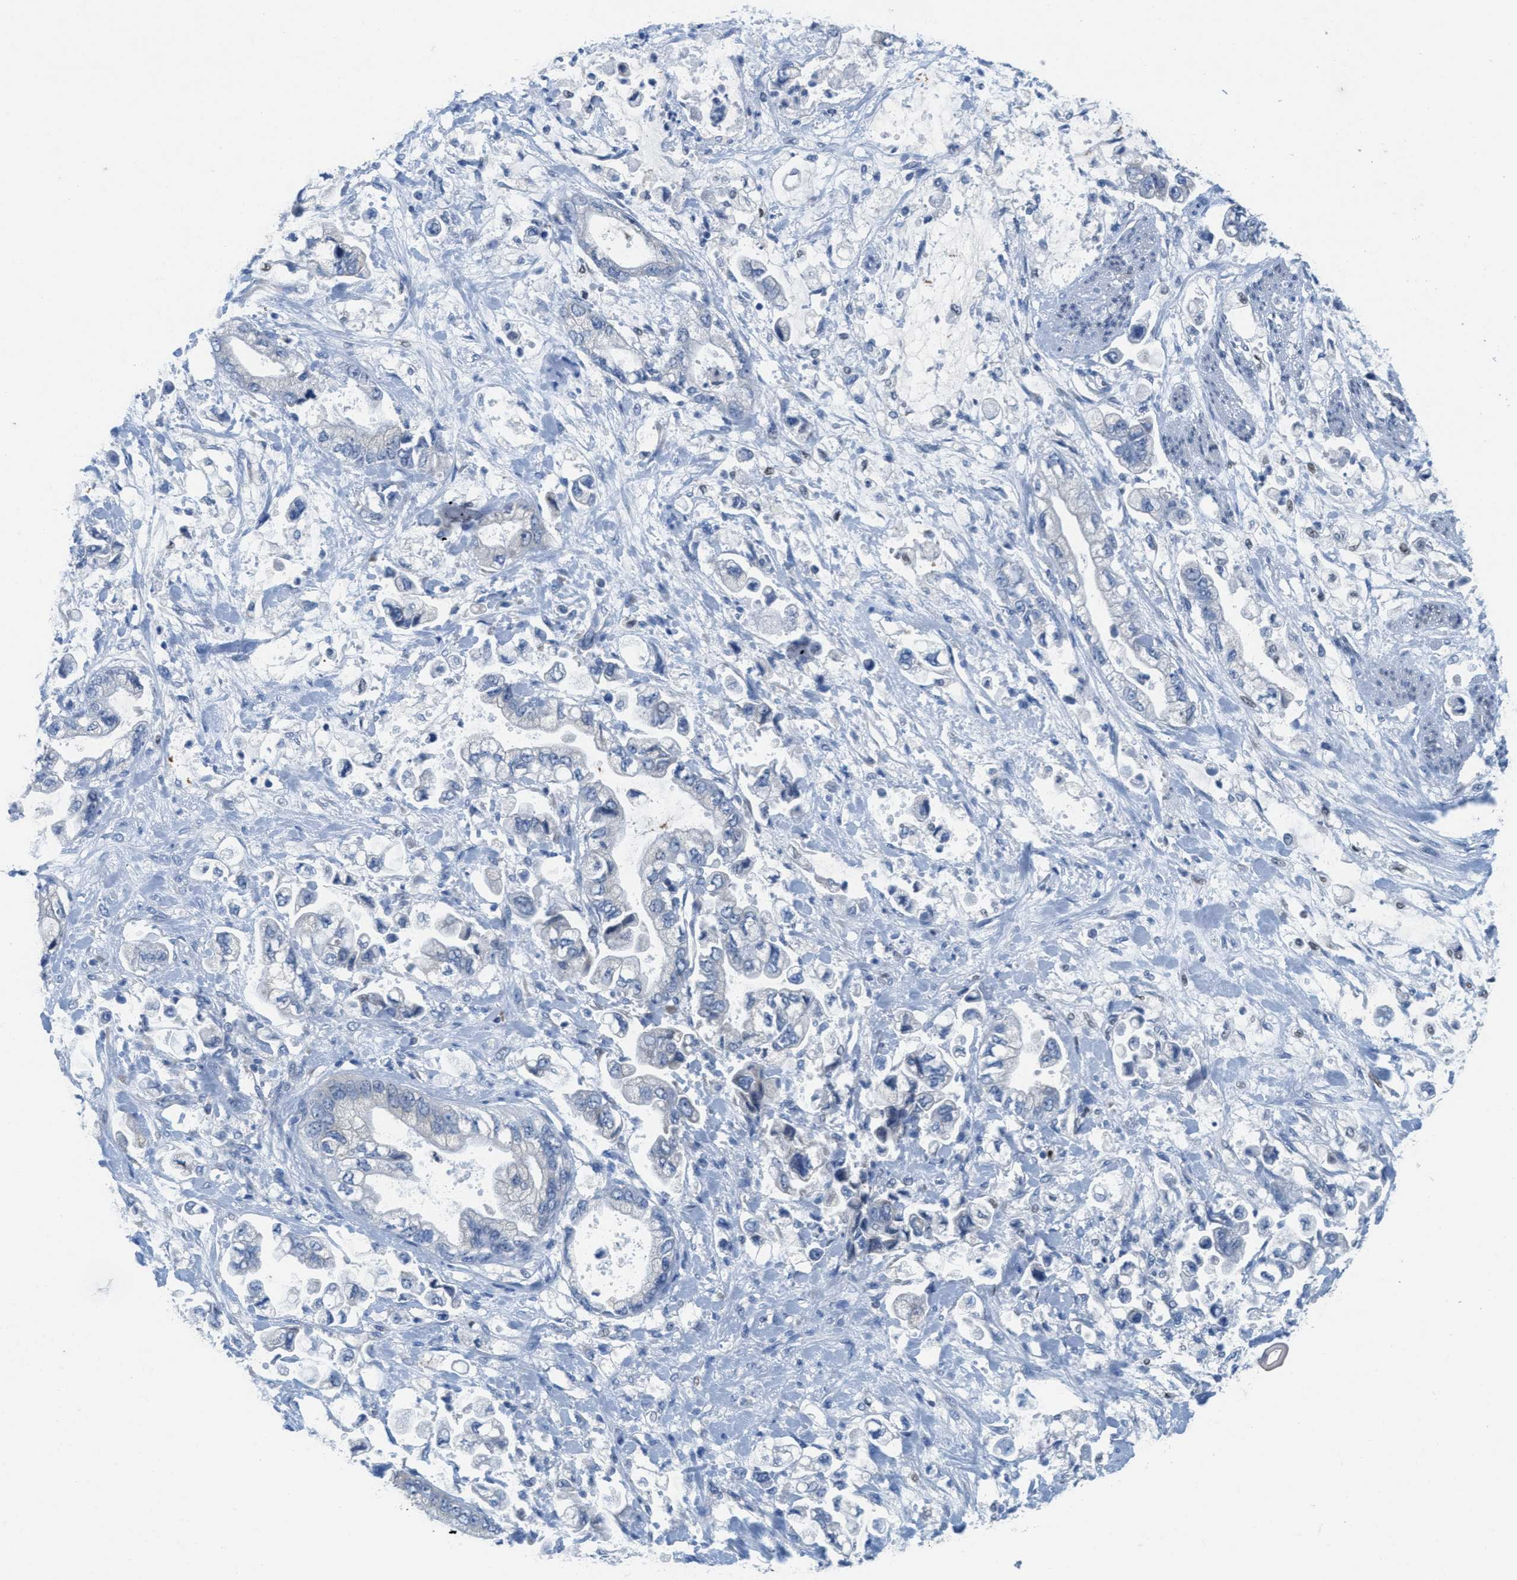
{"staining": {"intensity": "weak", "quantity": "<25%", "location": "cytoplasmic/membranous"}, "tissue": "stomach cancer", "cell_type": "Tumor cells", "image_type": "cancer", "snomed": [{"axis": "morphology", "description": "Normal tissue, NOS"}, {"axis": "morphology", "description": "Adenocarcinoma, NOS"}, {"axis": "topography", "description": "Stomach"}], "caption": "Tumor cells are negative for brown protein staining in stomach cancer.", "gene": "PTDSS1", "patient": {"sex": "male", "age": 62}}